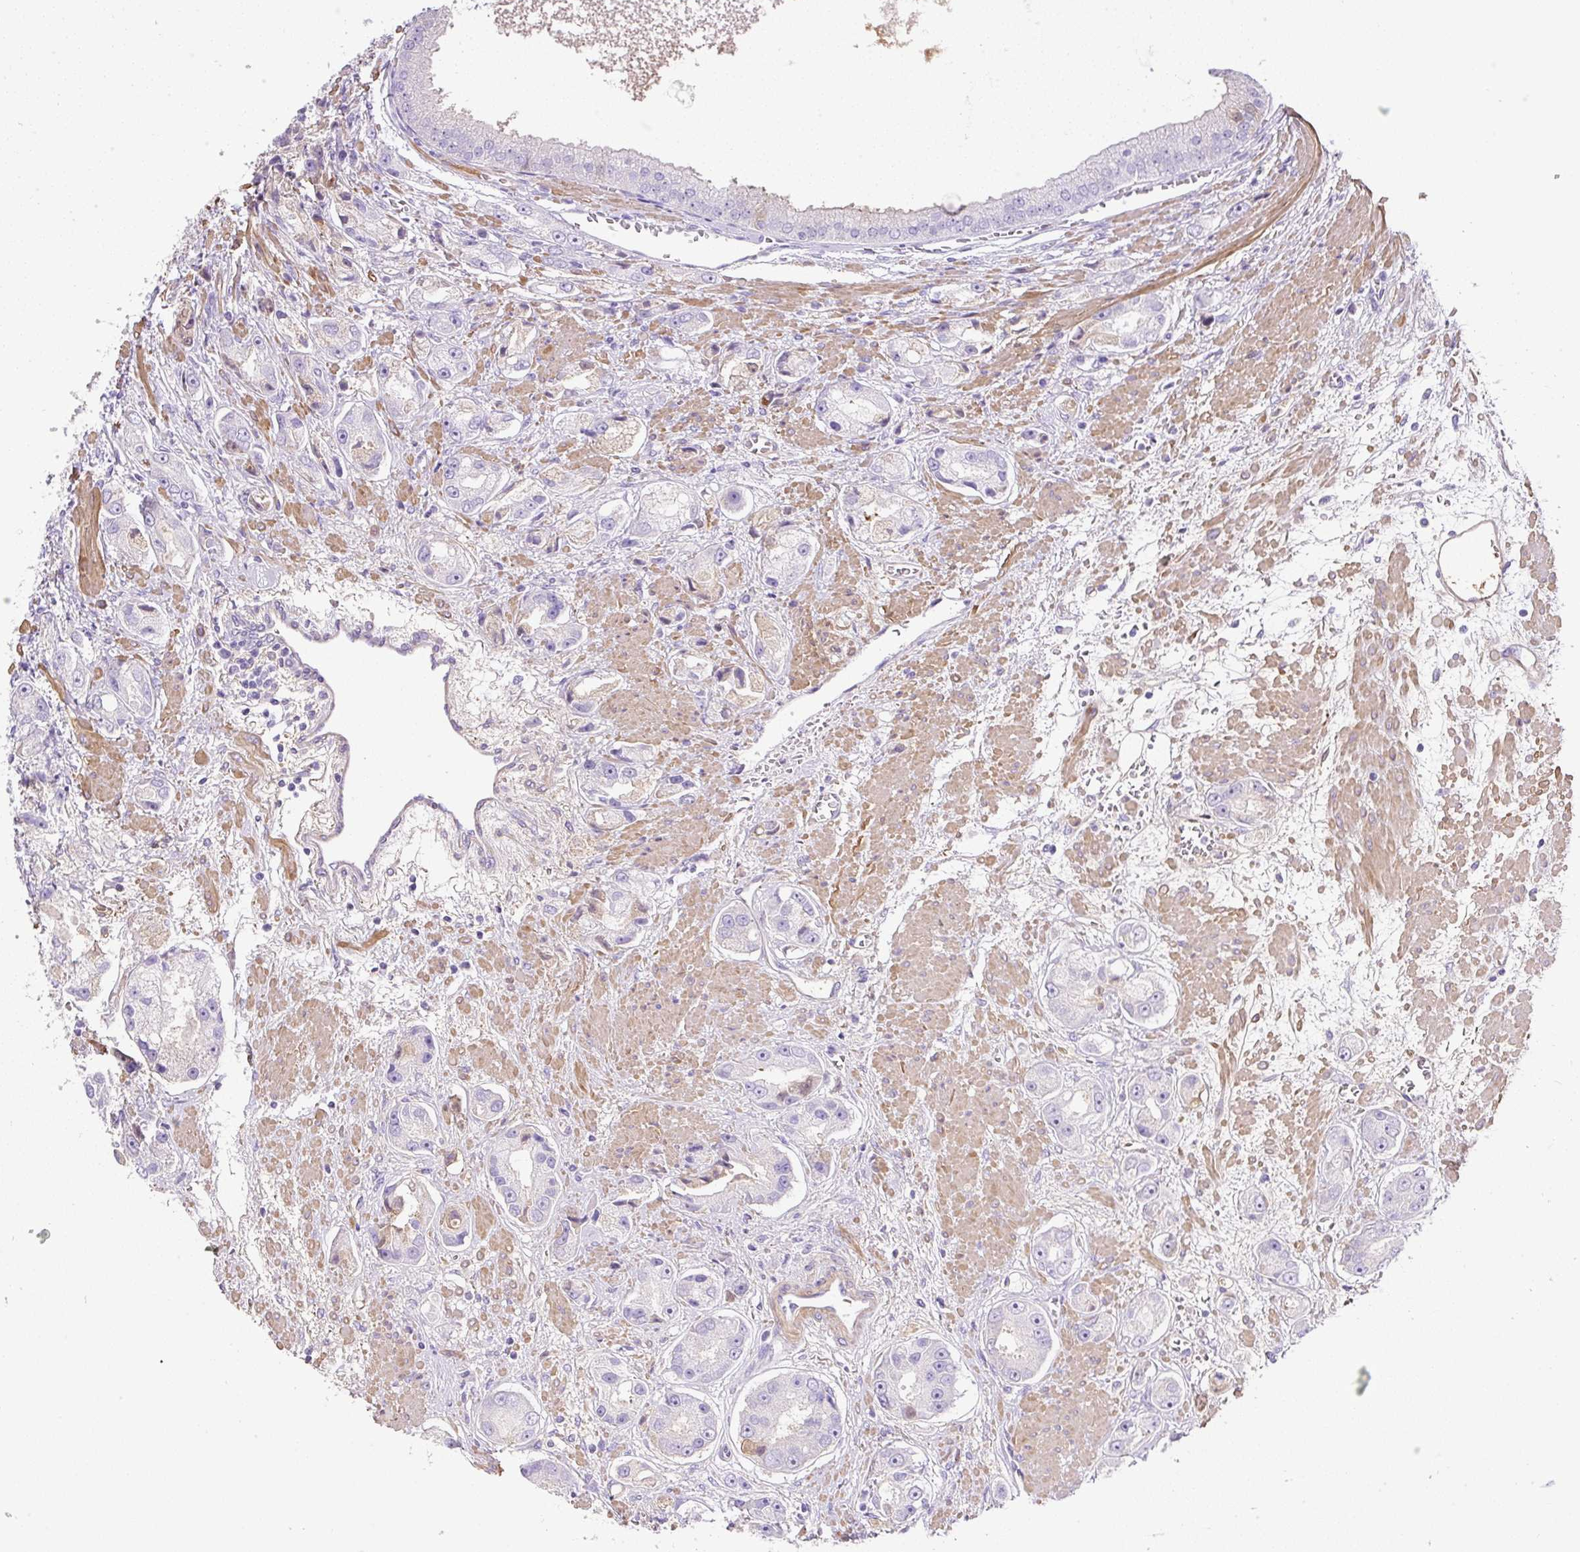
{"staining": {"intensity": "moderate", "quantity": "<25%", "location": "cytoplasmic/membranous,nuclear"}, "tissue": "prostate cancer", "cell_type": "Tumor cells", "image_type": "cancer", "snomed": [{"axis": "morphology", "description": "Adenocarcinoma, High grade"}, {"axis": "topography", "description": "Prostate"}], "caption": "The immunohistochemical stain highlights moderate cytoplasmic/membranous and nuclear positivity in tumor cells of prostate adenocarcinoma (high-grade) tissue.", "gene": "TDRD15", "patient": {"sex": "male", "age": 67}}